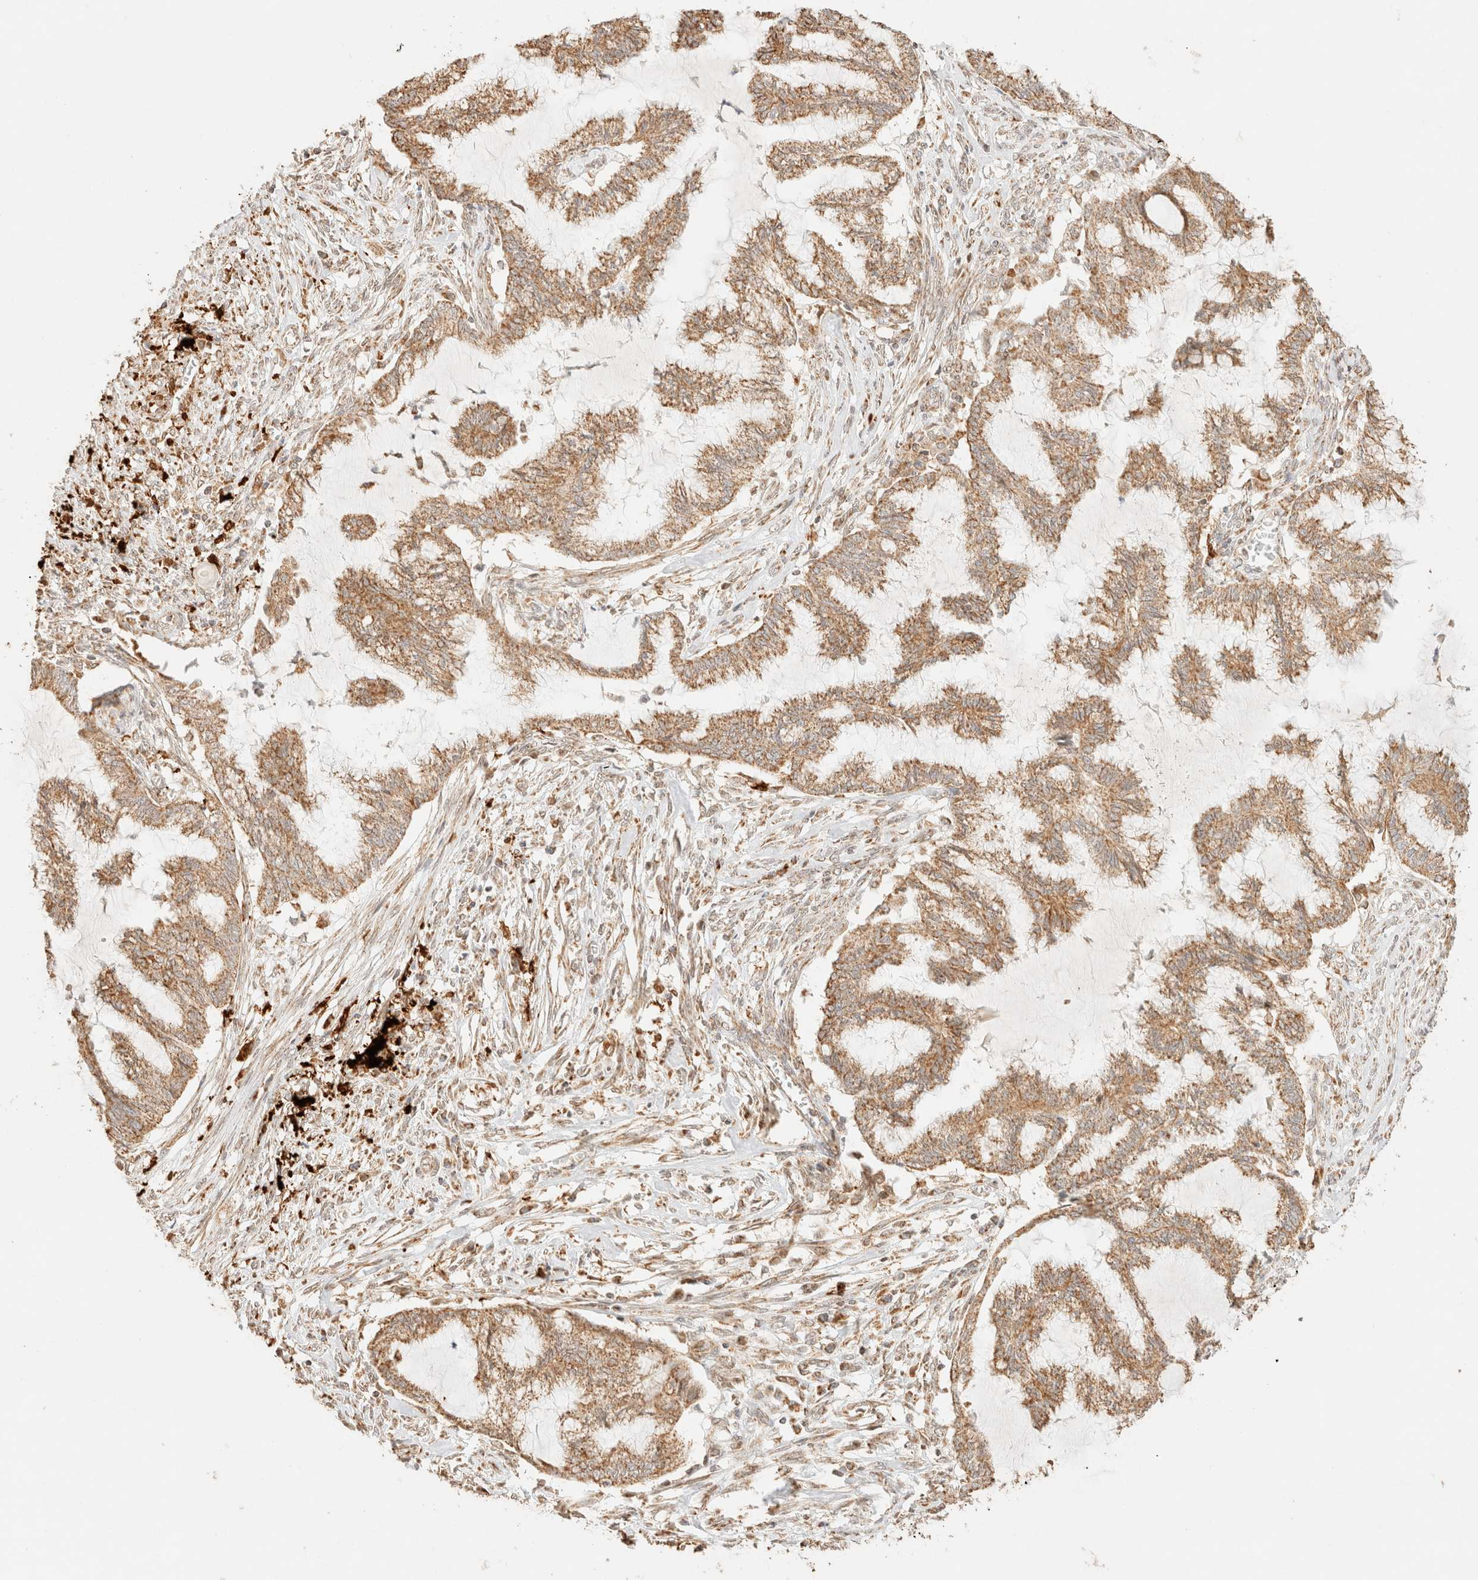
{"staining": {"intensity": "moderate", "quantity": ">75%", "location": "cytoplasmic/membranous"}, "tissue": "endometrial cancer", "cell_type": "Tumor cells", "image_type": "cancer", "snomed": [{"axis": "morphology", "description": "Adenocarcinoma, NOS"}, {"axis": "topography", "description": "Endometrium"}], "caption": "Endometrial cancer was stained to show a protein in brown. There is medium levels of moderate cytoplasmic/membranous positivity in about >75% of tumor cells.", "gene": "TACO1", "patient": {"sex": "female", "age": 86}}